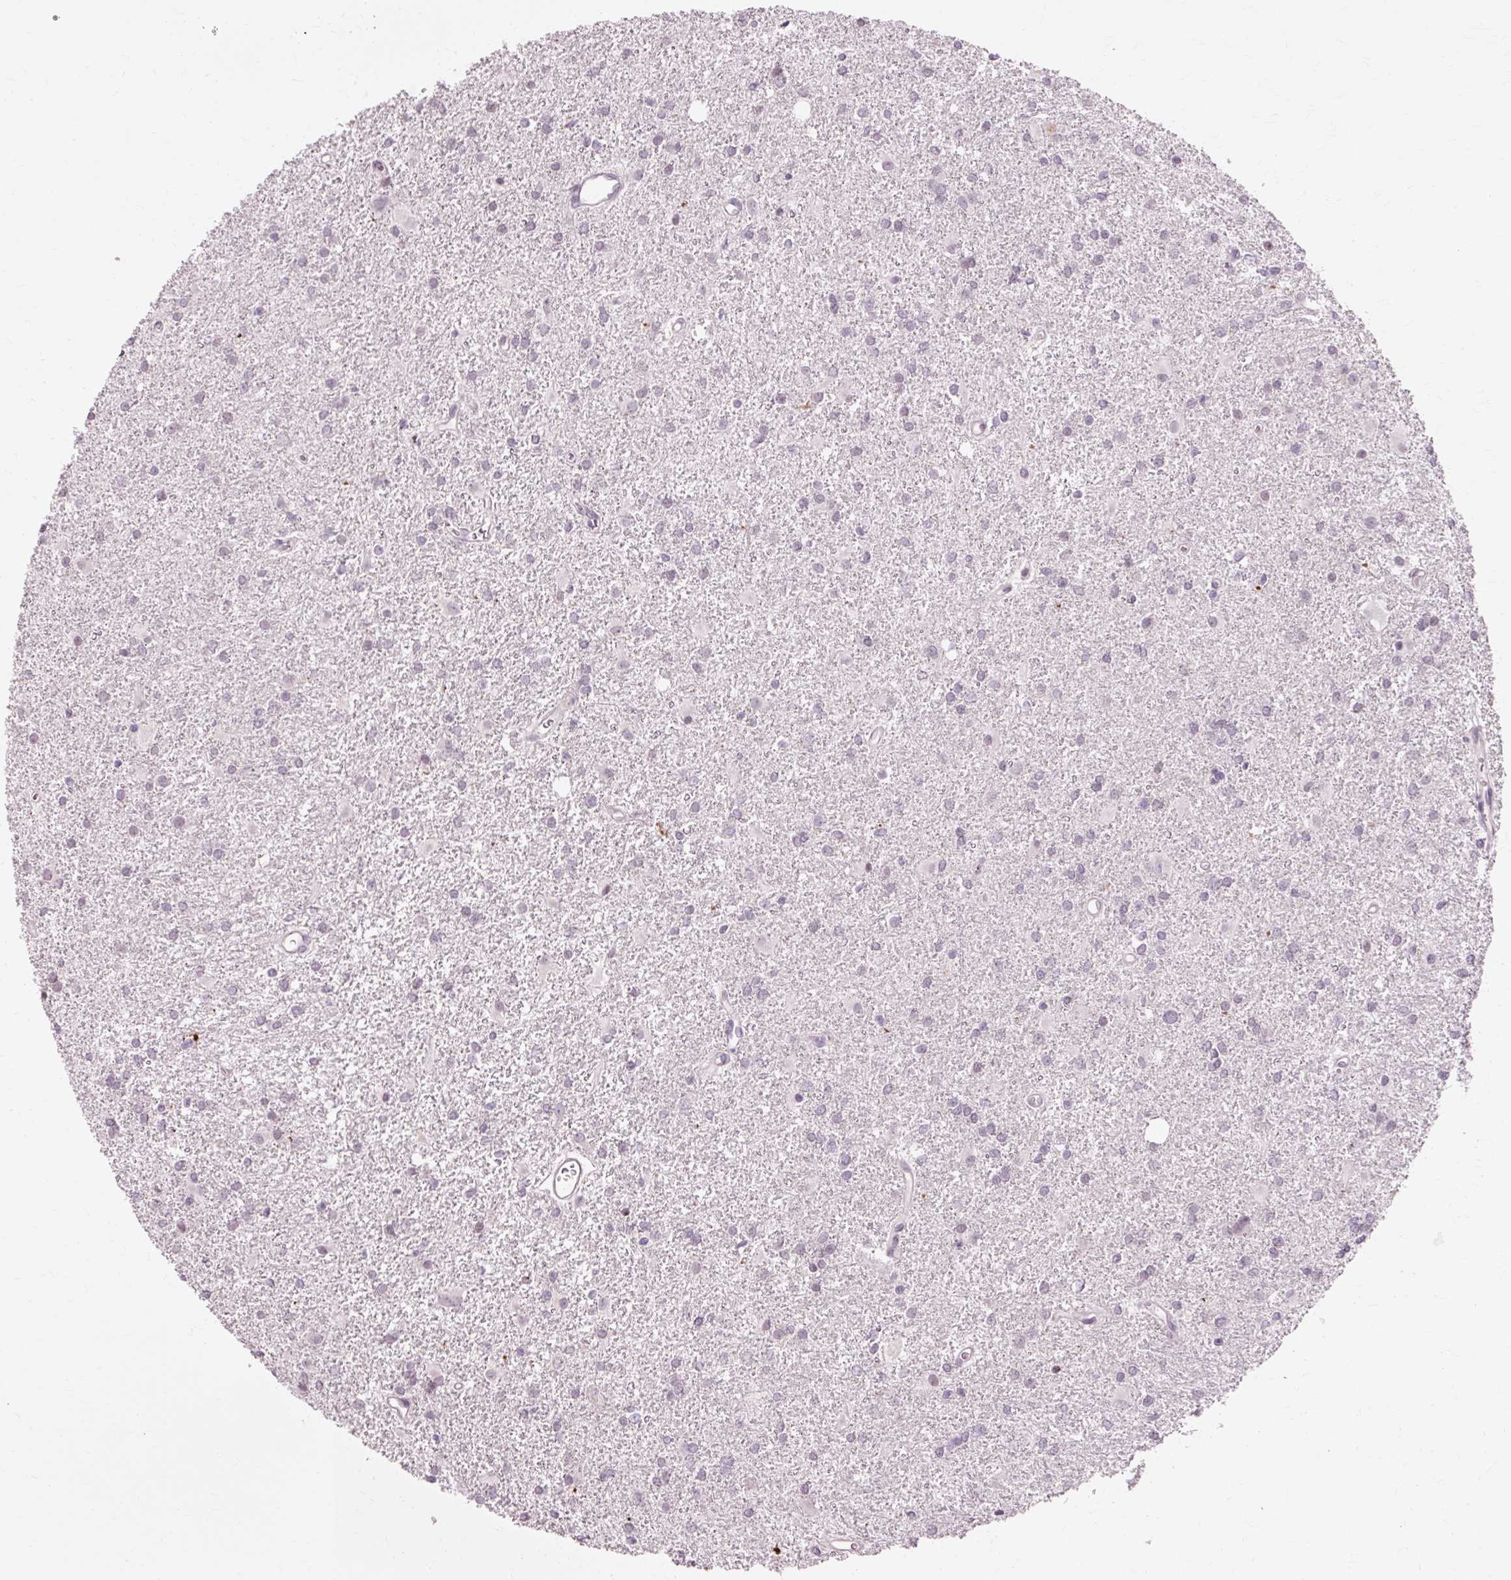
{"staining": {"intensity": "negative", "quantity": "none", "location": "none"}, "tissue": "glioma", "cell_type": "Tumor cells", "image_type": "cancer", "snomed": [{"axis": "morphology", "description": "Glioma, malignant, High grade"}, {"axis": "topography", "description": "Brain"}], "caption": "The immunohistochemistry micrograph has no significant positivity in tumor cells of high-grade glioma (malignant) tissue.", "gene": "VN1R2", "patient": {"sex": "female", "age": 50}}